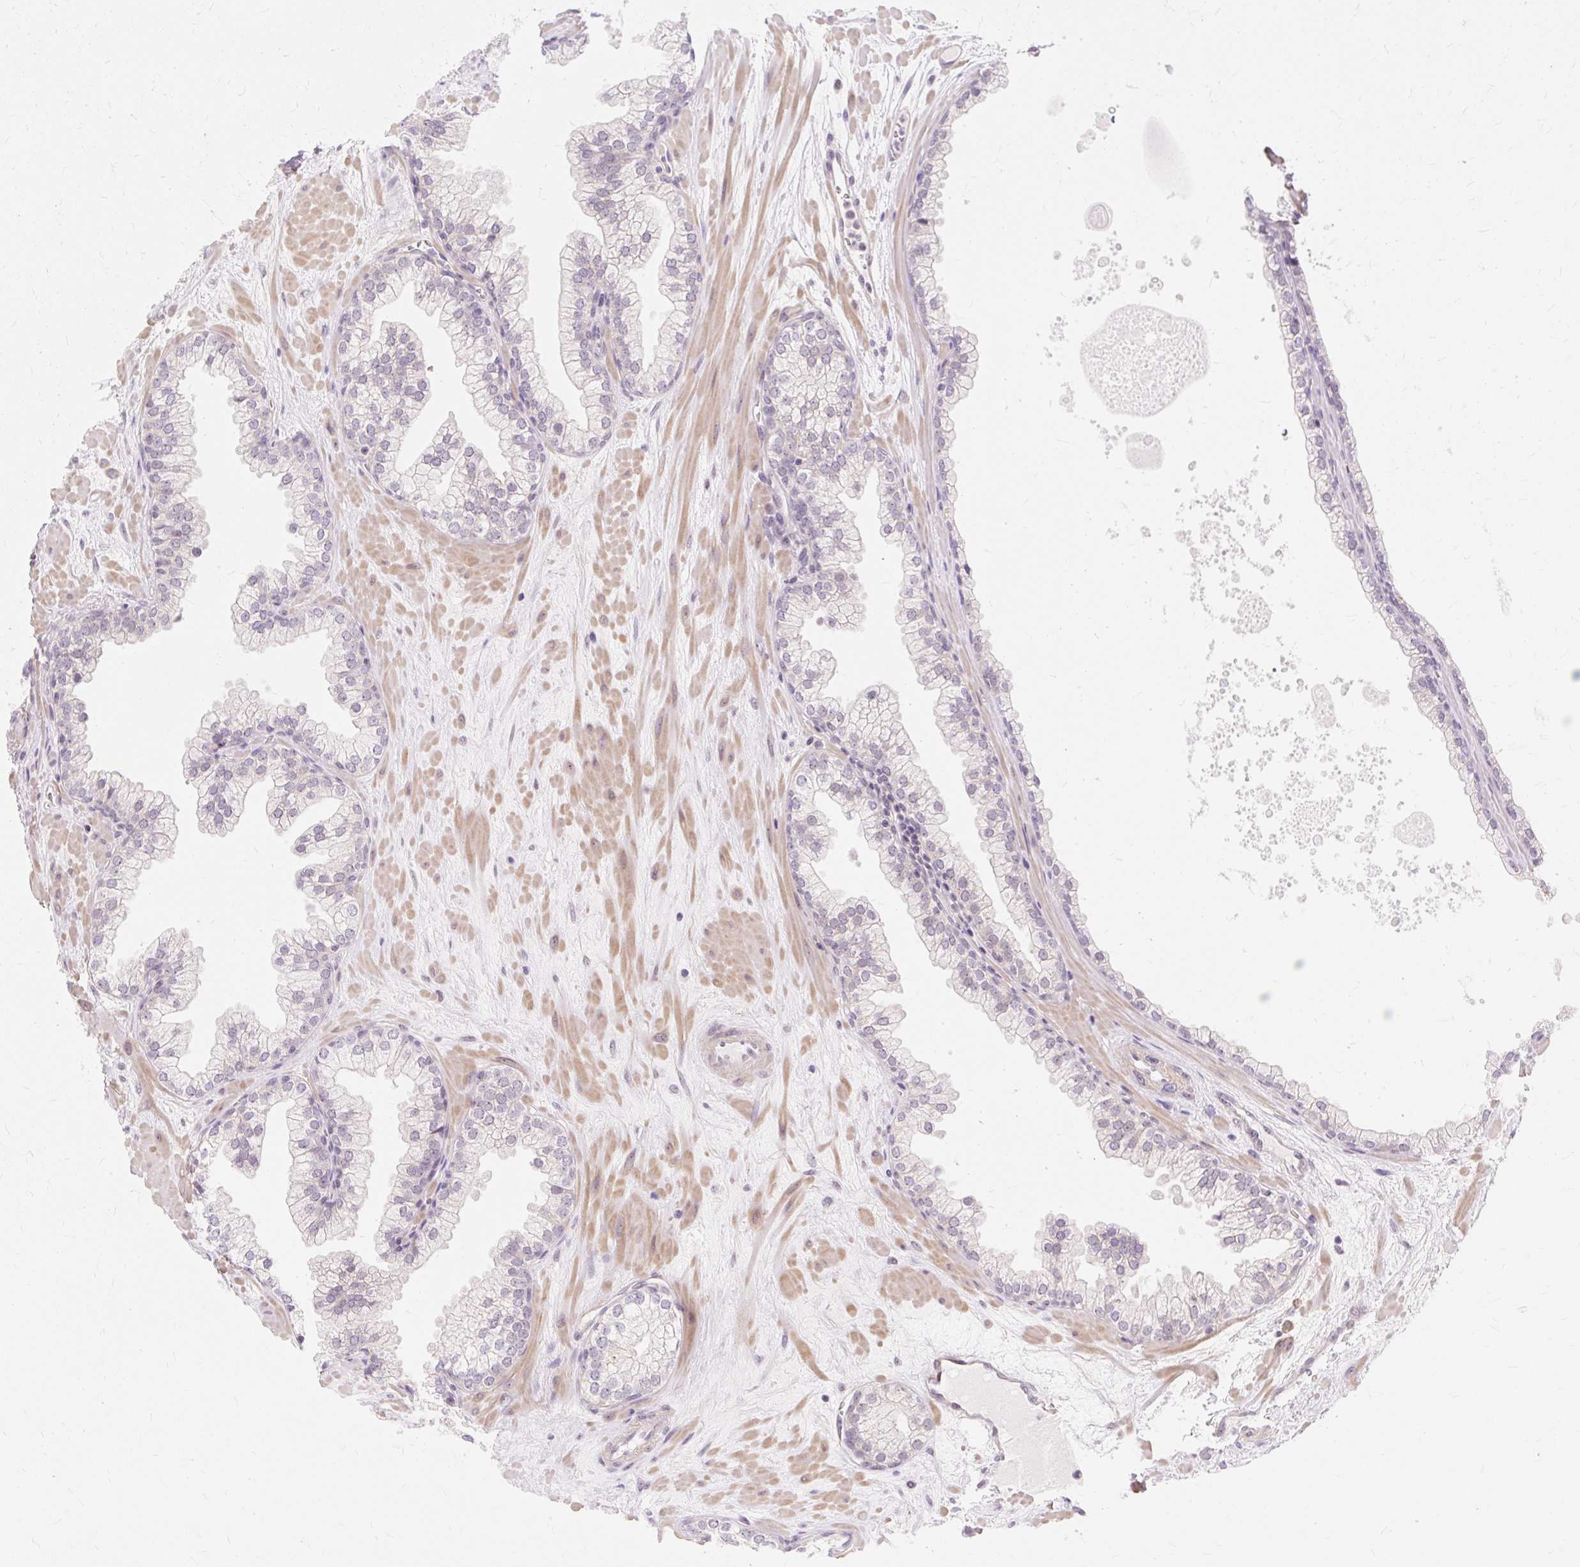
{"staining": {"intensity": "weak", "quantity": "<25%", "location": "nuclear"}, "tissue": "prostate", "cell_type": "Glandular cells", "image_type": "normal", "snomed": [{"axis": "morphology", "description": "Normal tissue, NOS"}, {"axis": "topography", "description": "Prostate"}, {"axis": "topography", "description": "Peripheral nerve tissue"}], "caption": "High power microscopy histopathology image of an immunohistochemistry photomicrograph of normal prostate, revealing no significant staining in glandular cells.", "gene": "OBP2A", "patient": {"sex": "male", "age": 61}}